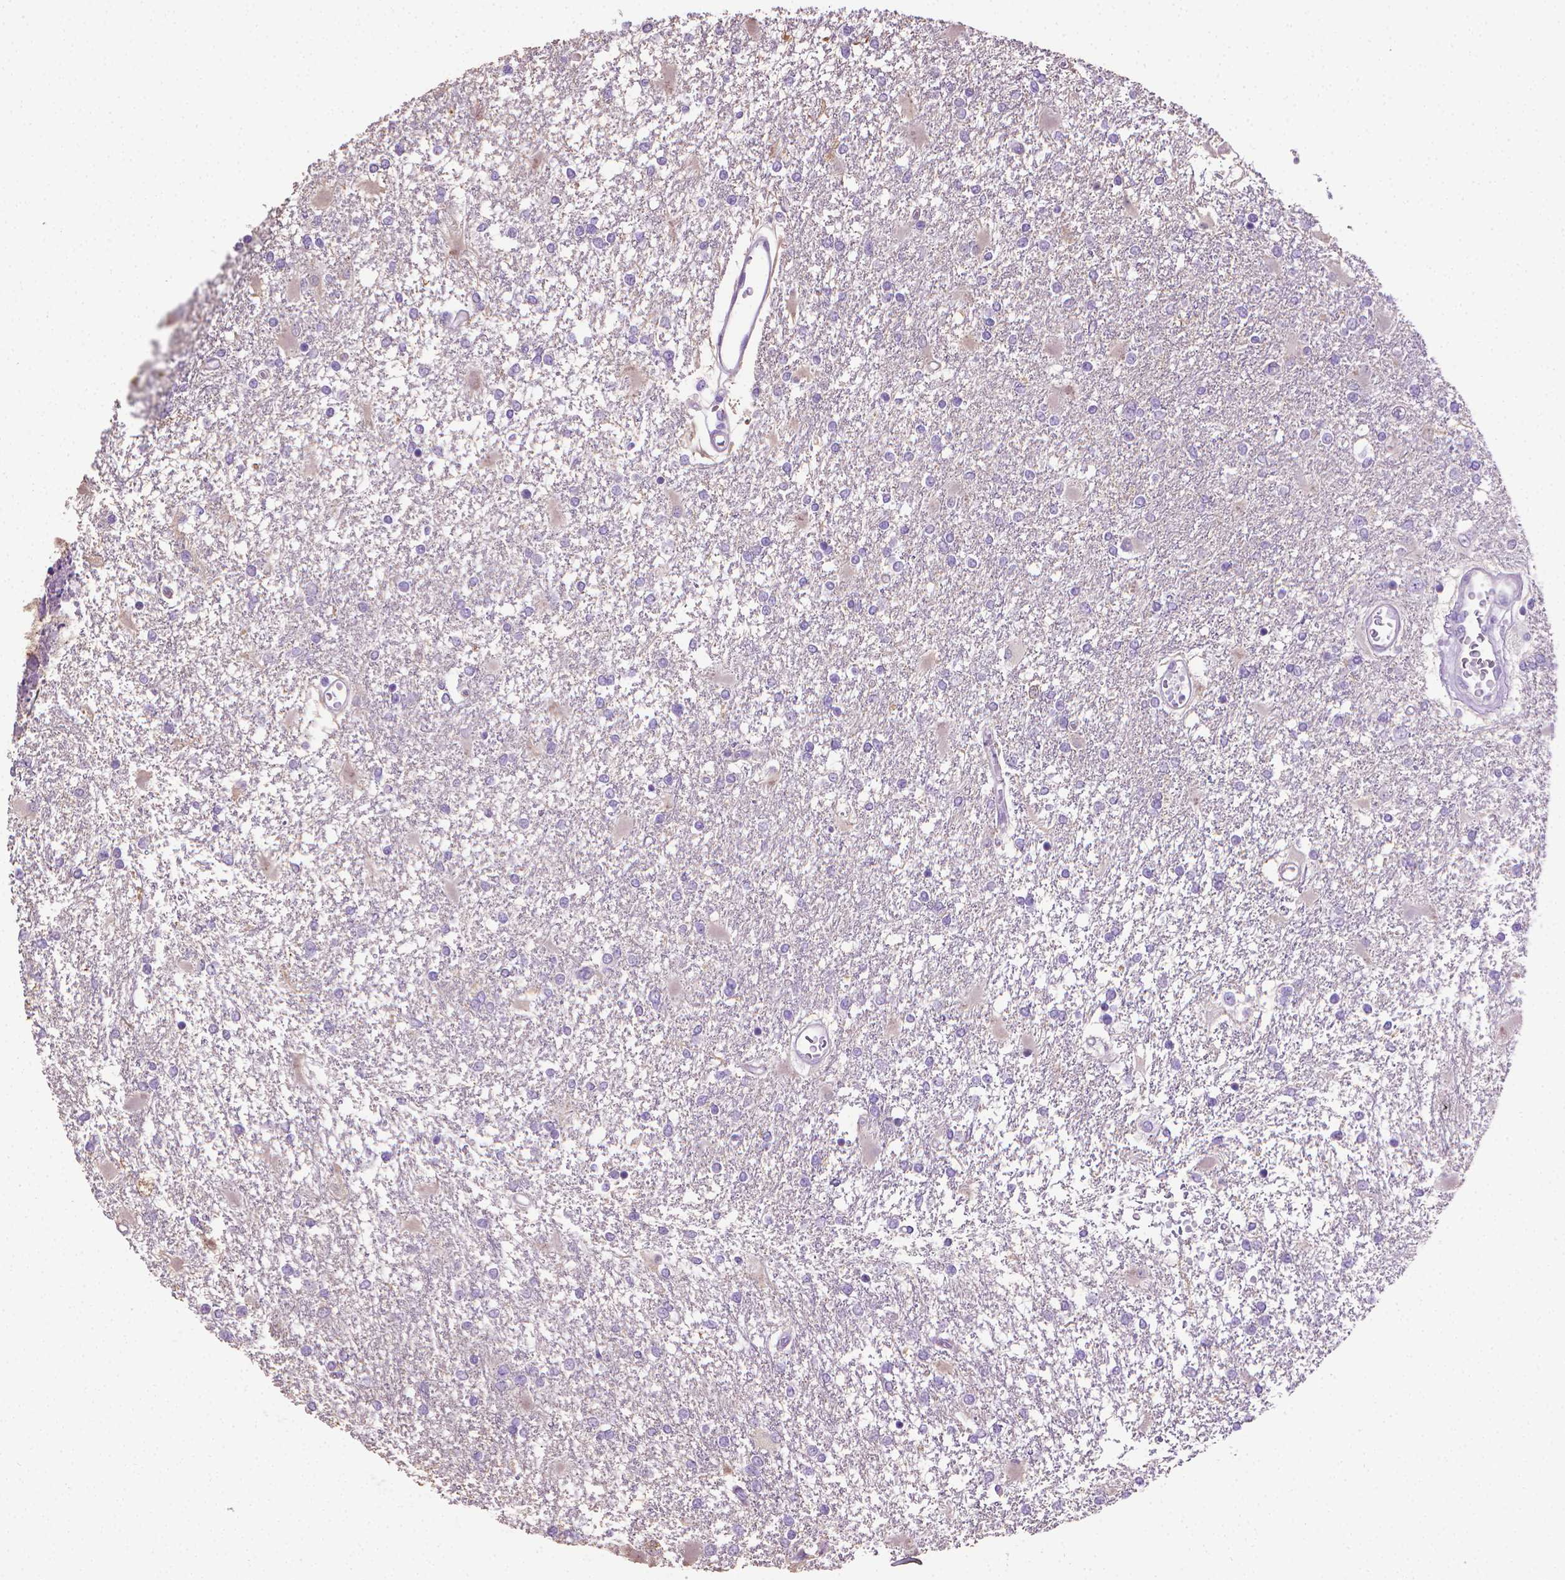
{"staining": {"intensity": "negative", "quantity": "none", "location": "none"}, "tissue": "glioma", "cell_type": "Tumor cells", "image_type": "cancer", "snomed": [{"axis": "morphology", "description": "Glioma, malignant, High grade"}, {"axis": "topography", "description": "Cerebral cortex"}], "caption": "The immunohistochemistry micrograph has no significant expression in tumor cells of malignant high-grade glioma tissue.", "gene": "PNMA2", "patient": {"sex": "male", "age": 79}}